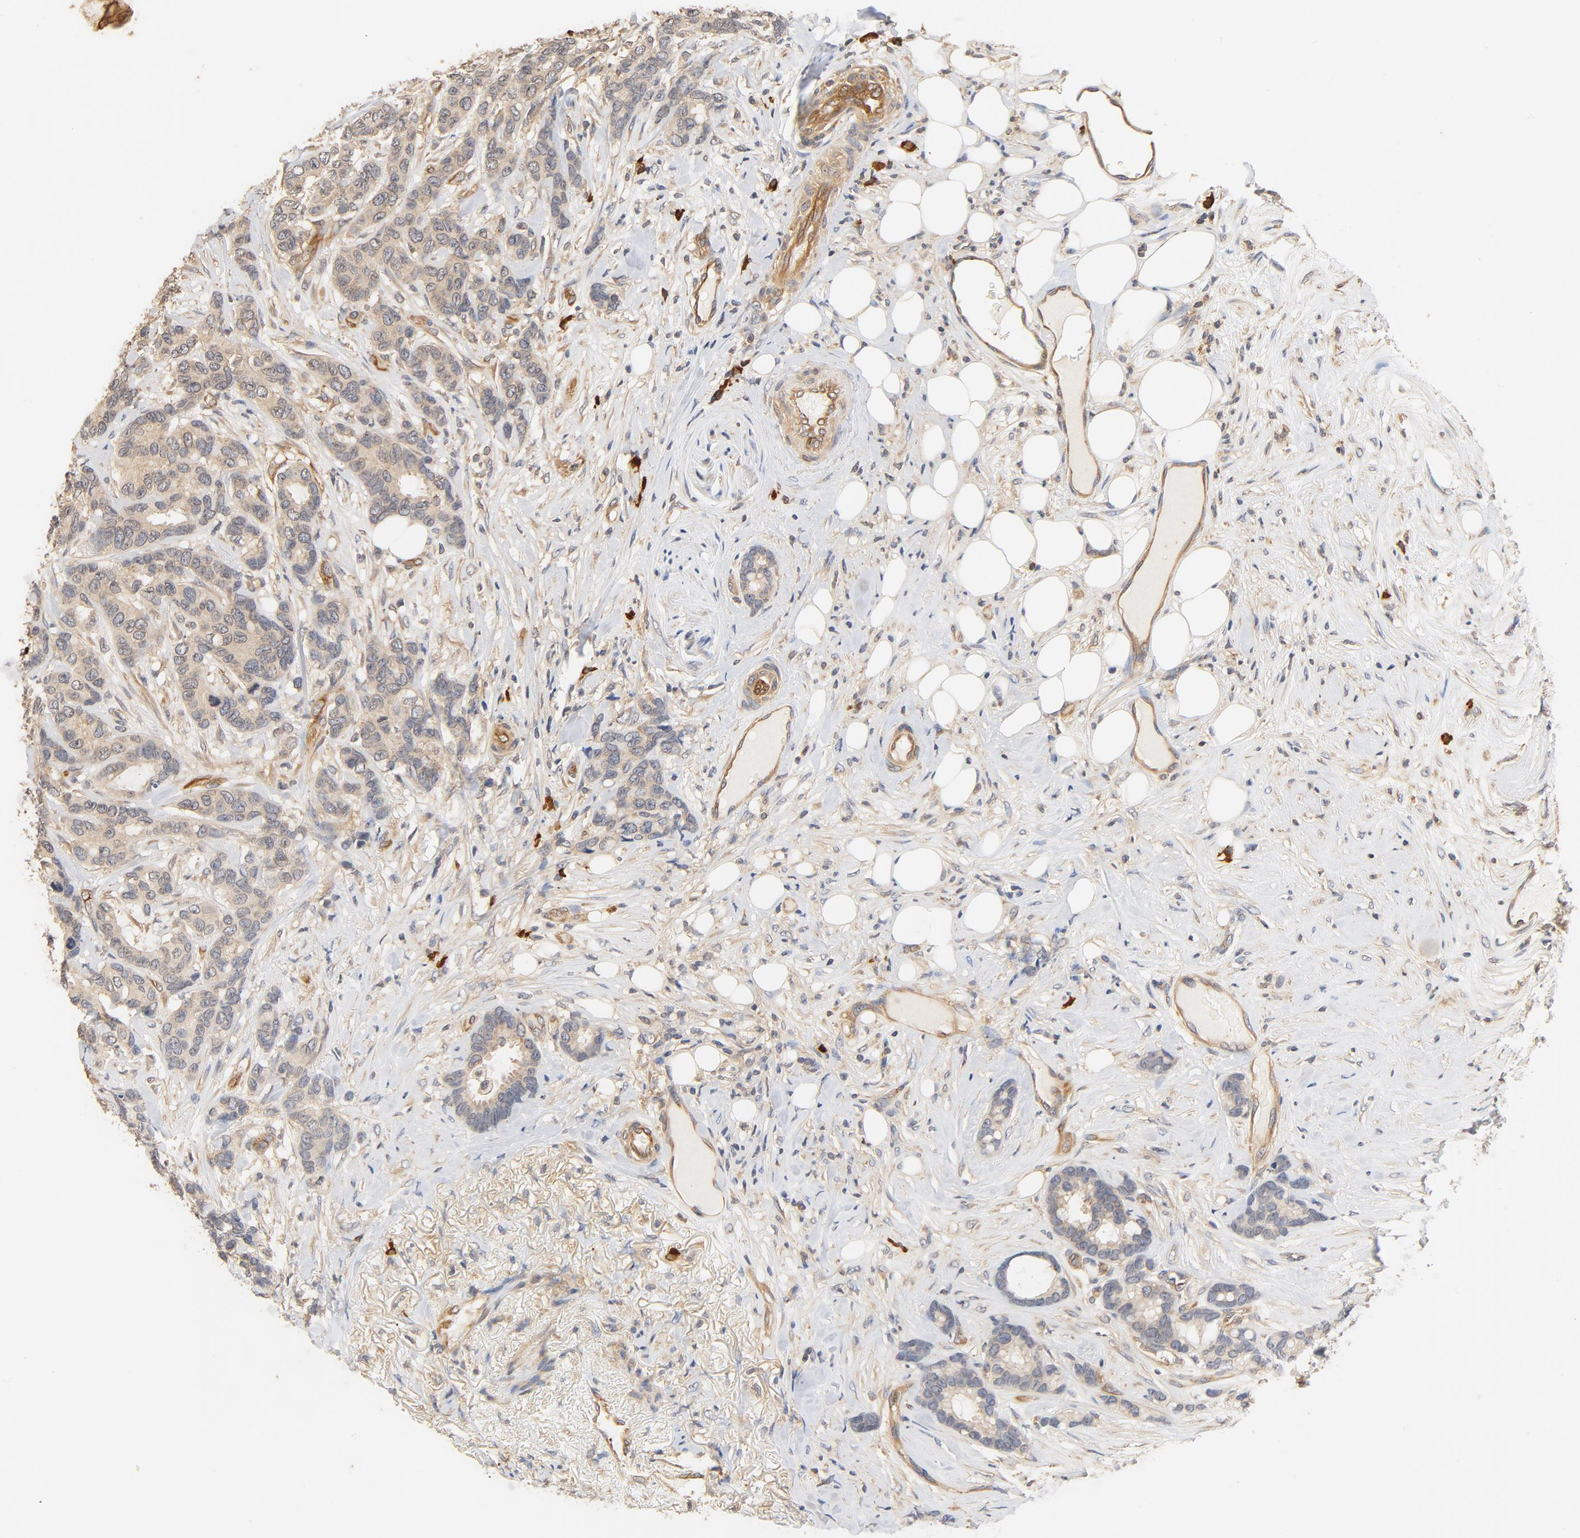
{"staining": {"intensity": "weak", "quantity": ">75%", "location": "cytoplasmic/membranous"}, "tissue": "breast cancer", "cell_type": "Tumor cells", "image_type": "cancer", "snomed": [{"axis": "morphology", "description": "Duct carcinoma"}, {"axis": "topography", "description": "Breast"}], "caption": "IHC histopathology image of breast infiltrating ductal carcinoma stained for a protein (brown), which demonstrates low levels of weak cytoplasmic/membranous staining in approximately >75% of tumor cells.", "gene": "UBE2J1", "patient": {"sex": "female", "age": 87}}